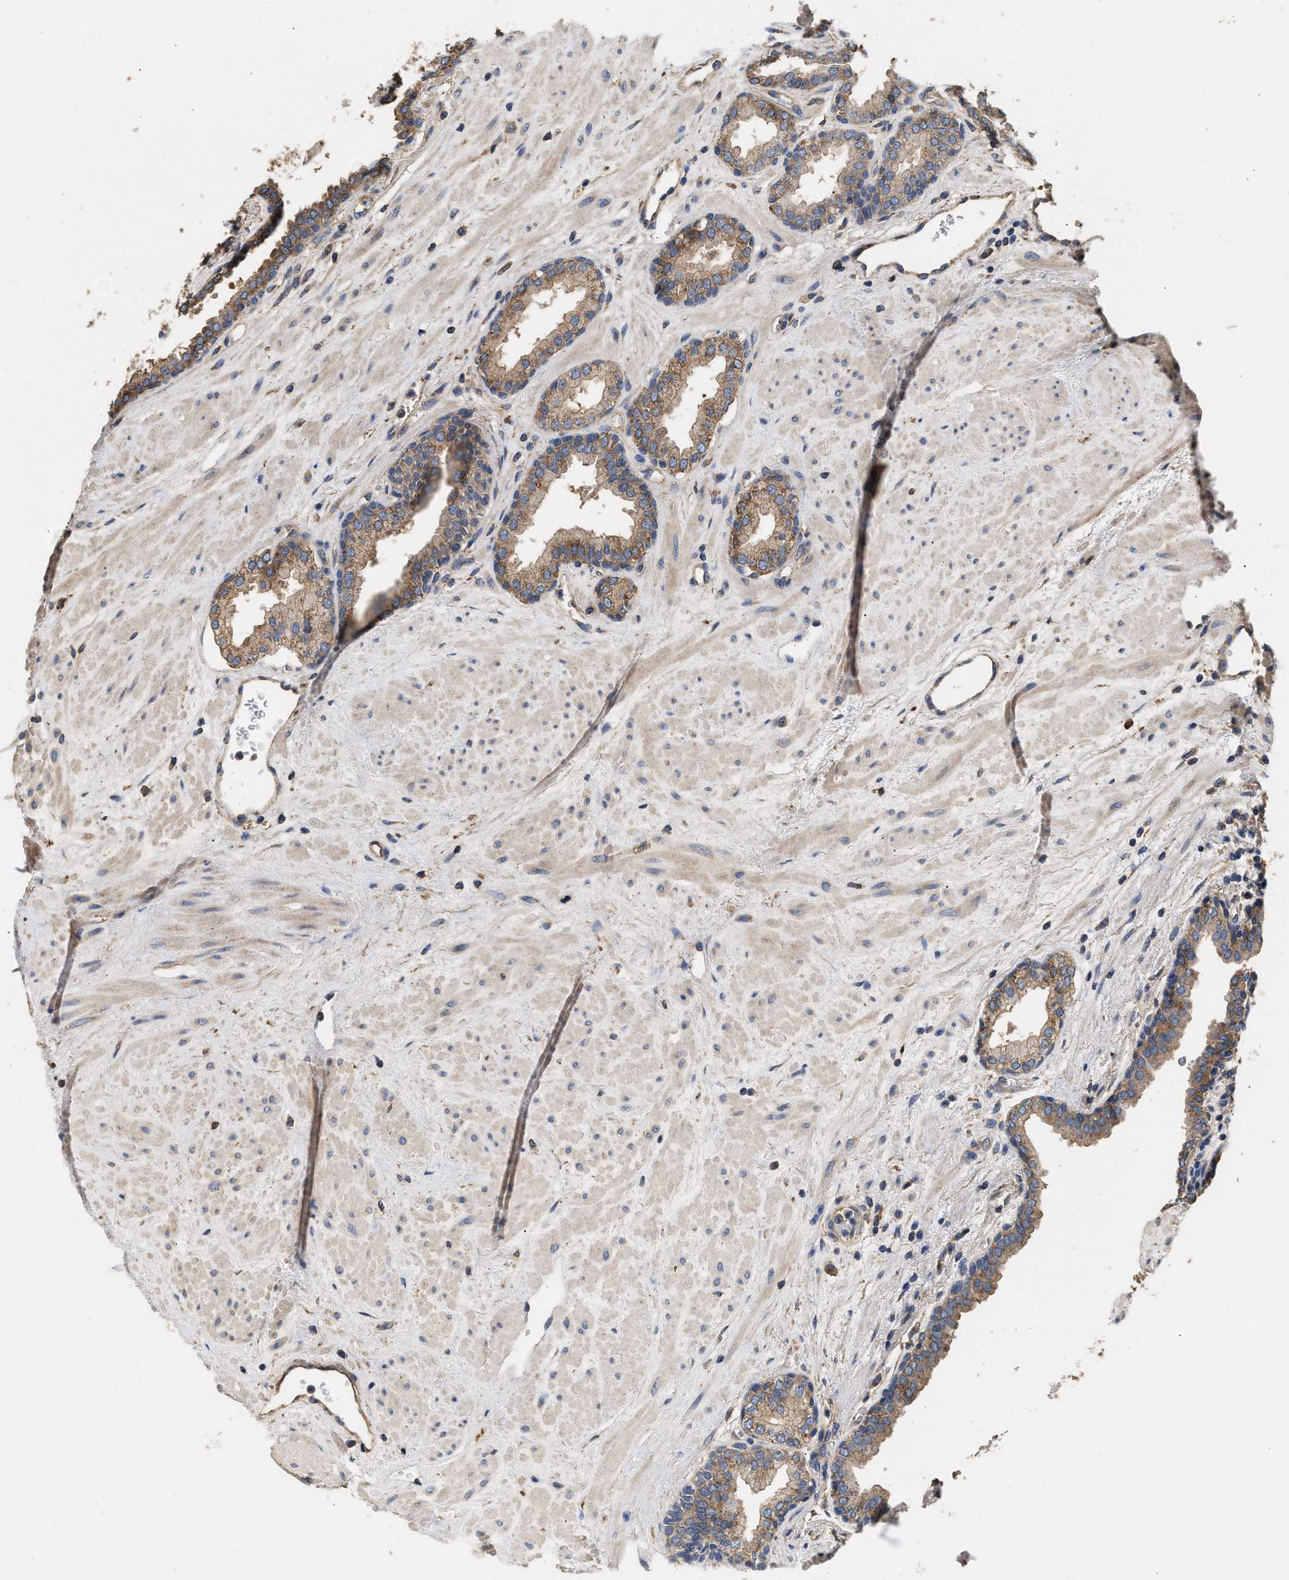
{"staining": {"intensity": "moderate", "quantity": ">75%", "location": "cytoplasmic/membranous"}, "tissue": "prostate", "cell_type": "Glandular cells", "image_type": "normal", "snomed": [{"axis": "morphology", "description": "Normal tissue, NOS"}, {"axis": "topography", "description": "Prostate"}], "caption": "Immunohistochemical staining of normal prostate shows moderate cytoplasmic/membranous protein positivity in about >75% of glandular cells.", "gene": "KLB", "patient": {"sex": "male", "age": 51}}